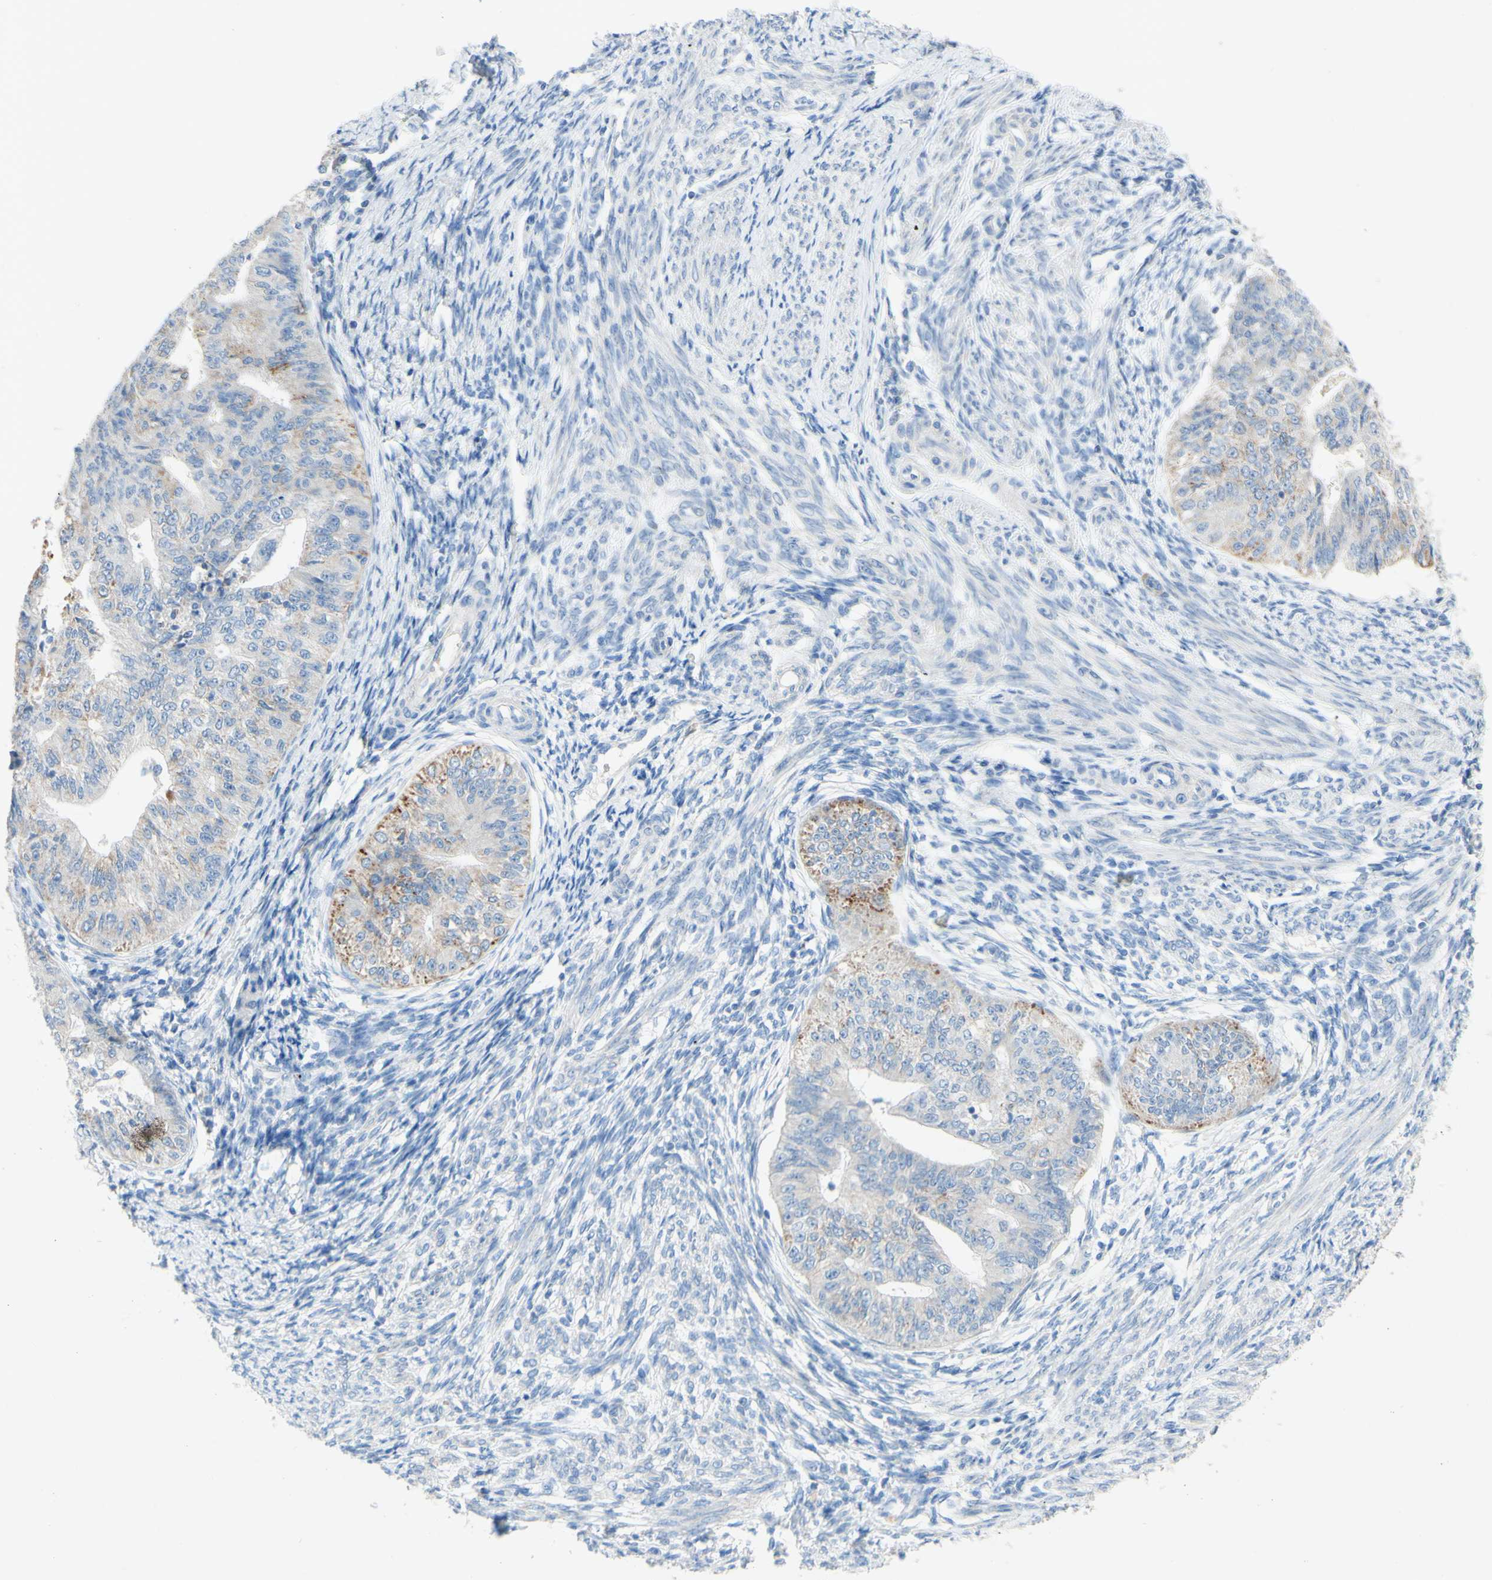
{"staining": {"intensity": "moderate", "quantity": "<25%", "location": "cytoplasmic/membranous"}, "tissue": "endometrial cancer", "cell_type": "Tumor cells", "image_type": "cancer", "snomed": [{"axis": "morphology", "description": "Adenocarcinoma, NOS"}, {"axis": "topography", "description": "Endometrium"}], "caption": "A photomicrograph showing moderate cytoplasmic/membranous expression in about <25% of tumor cells in endometrial cancer, as visualized by brown immunohistochemical staining.", "gene": "ACADL", "patient": {"sex": "female", "age": 32}}